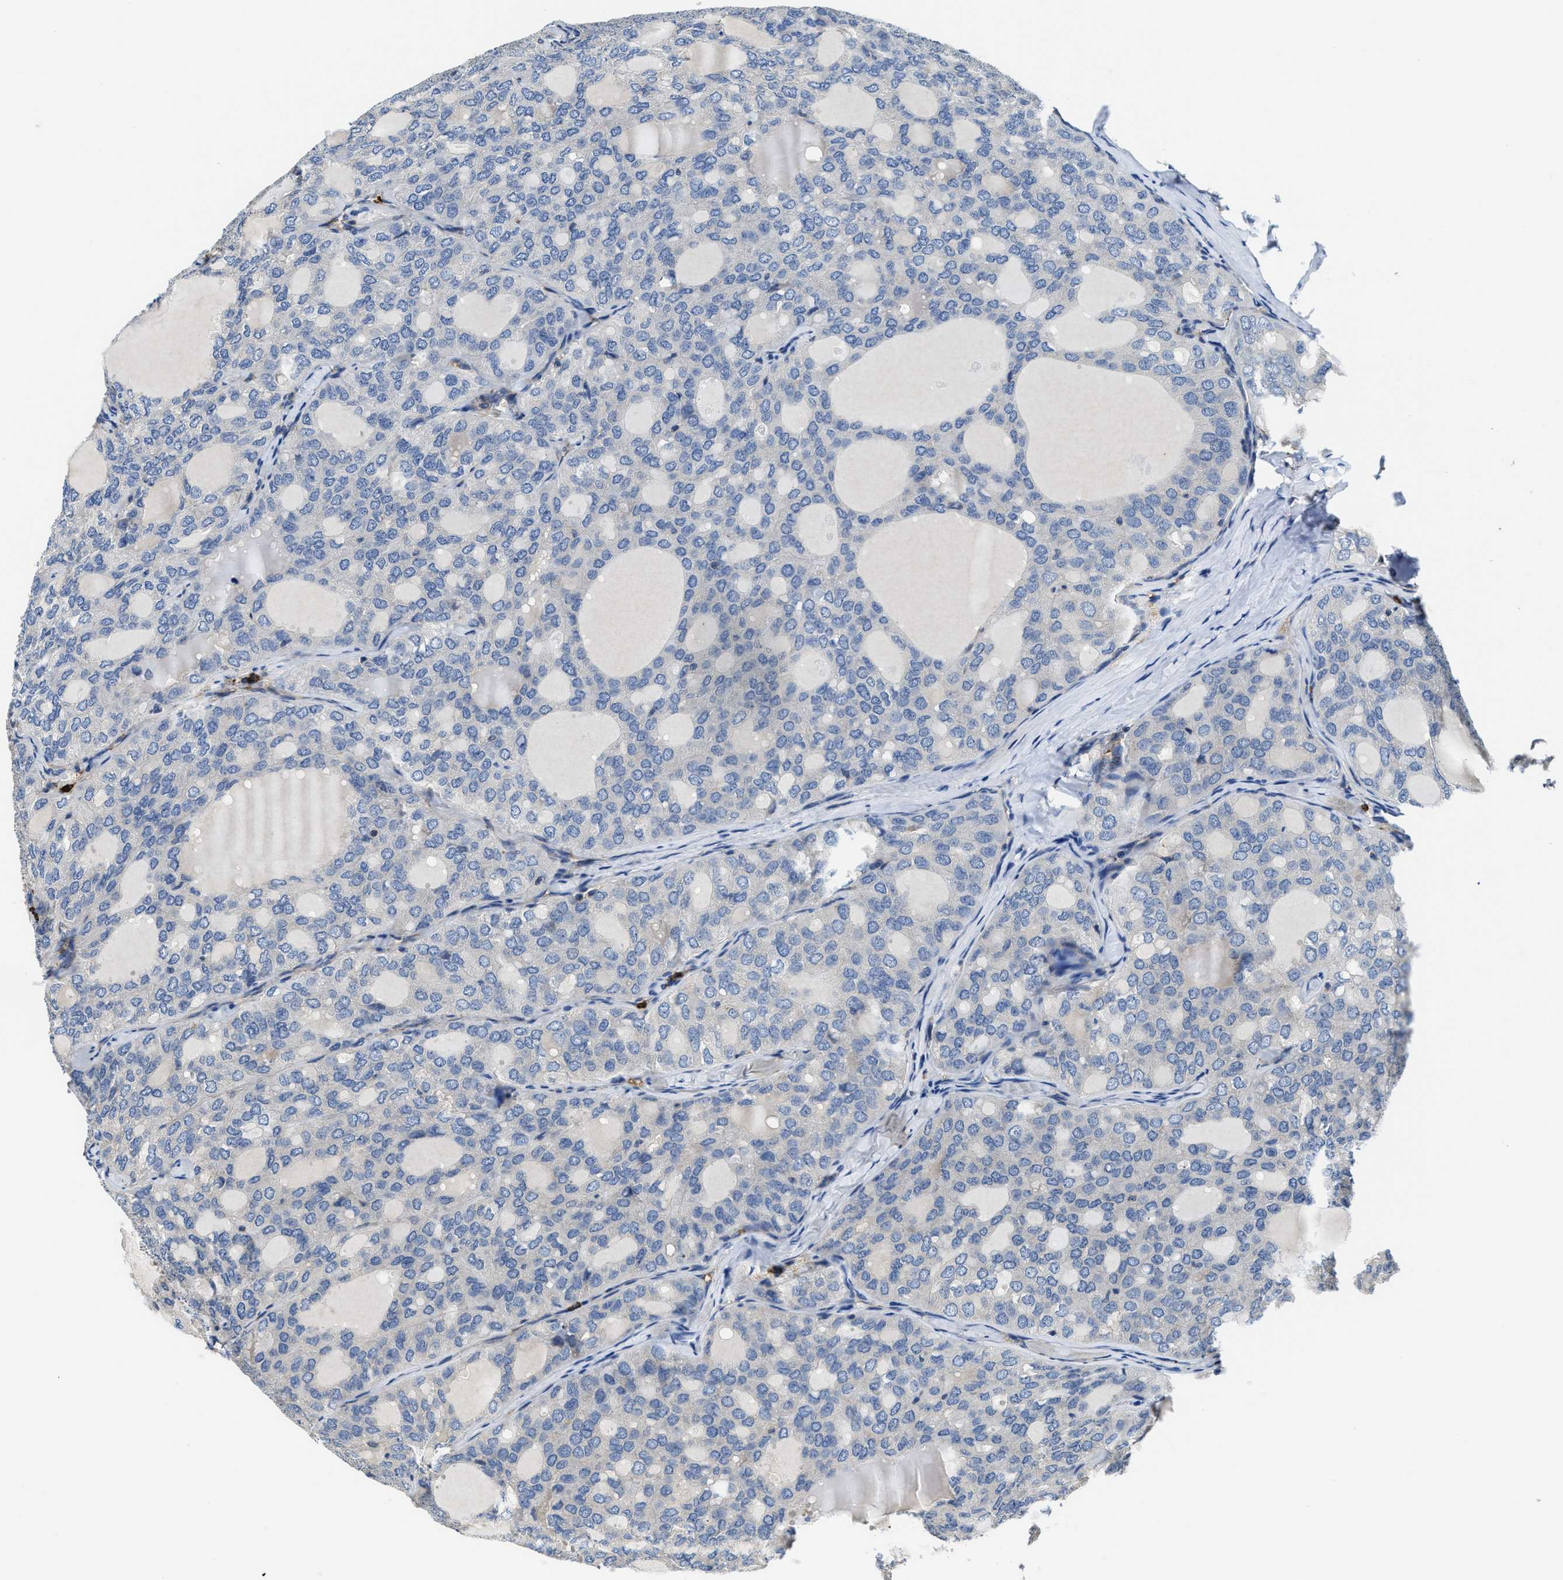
{"staining": {"intensity": "negative", "quantity": "none", "location": "none"}, "tissue": "thyroid cancer", "cell_type": "Tumor cells", "image_type": "cancer", "snomed": [{"axis": "morphology", "description": "Follicular adenoma carcinoma, NOS"}, {"axis": "topography", "description": "Thyroid gland"}], "caption": "DAB immunohistochemical staining of thyroid cancer demonstrates no significant expression in tumor cells. (DAB (3,3'-diaminobenzidine) immunohistochemistry visualized using brightfield microscopy, high magnification).", "gene": "TRAF6", "patient": {"sex": "male", "age": 75}}